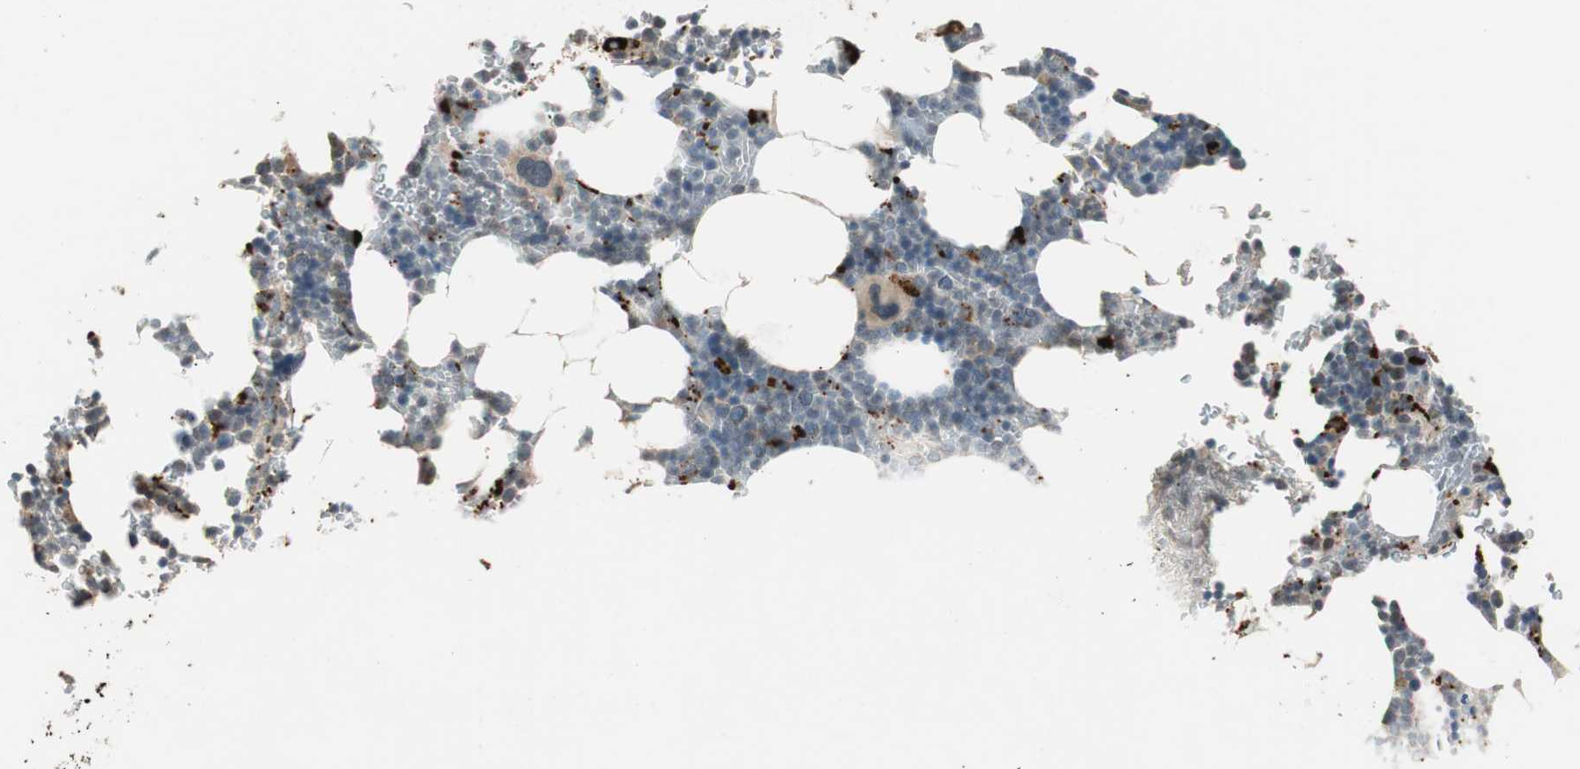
{"staining": {"intensity": "moderate", "quantity": "25%-75%", "location": "cytoplasmic/membranous"}, "tissue": "bone marrow", "cell_type": "Hematopoietic cells", "image_type": "normal", "snomed": [{"axis": "morphology", "description": "Normal tissue, NOS"}, {"axis": "topography", "description": "Bone marrow"}], "caption": "About 25%-75% of hematopoietic cells in unremarkable human bone marrow display moderate cytoplasmic/membranous protein positivity as visualized by brown immunohistochemical staining.", "gene": "GLB1", "patient": {"sex": "female", "age": 73}}